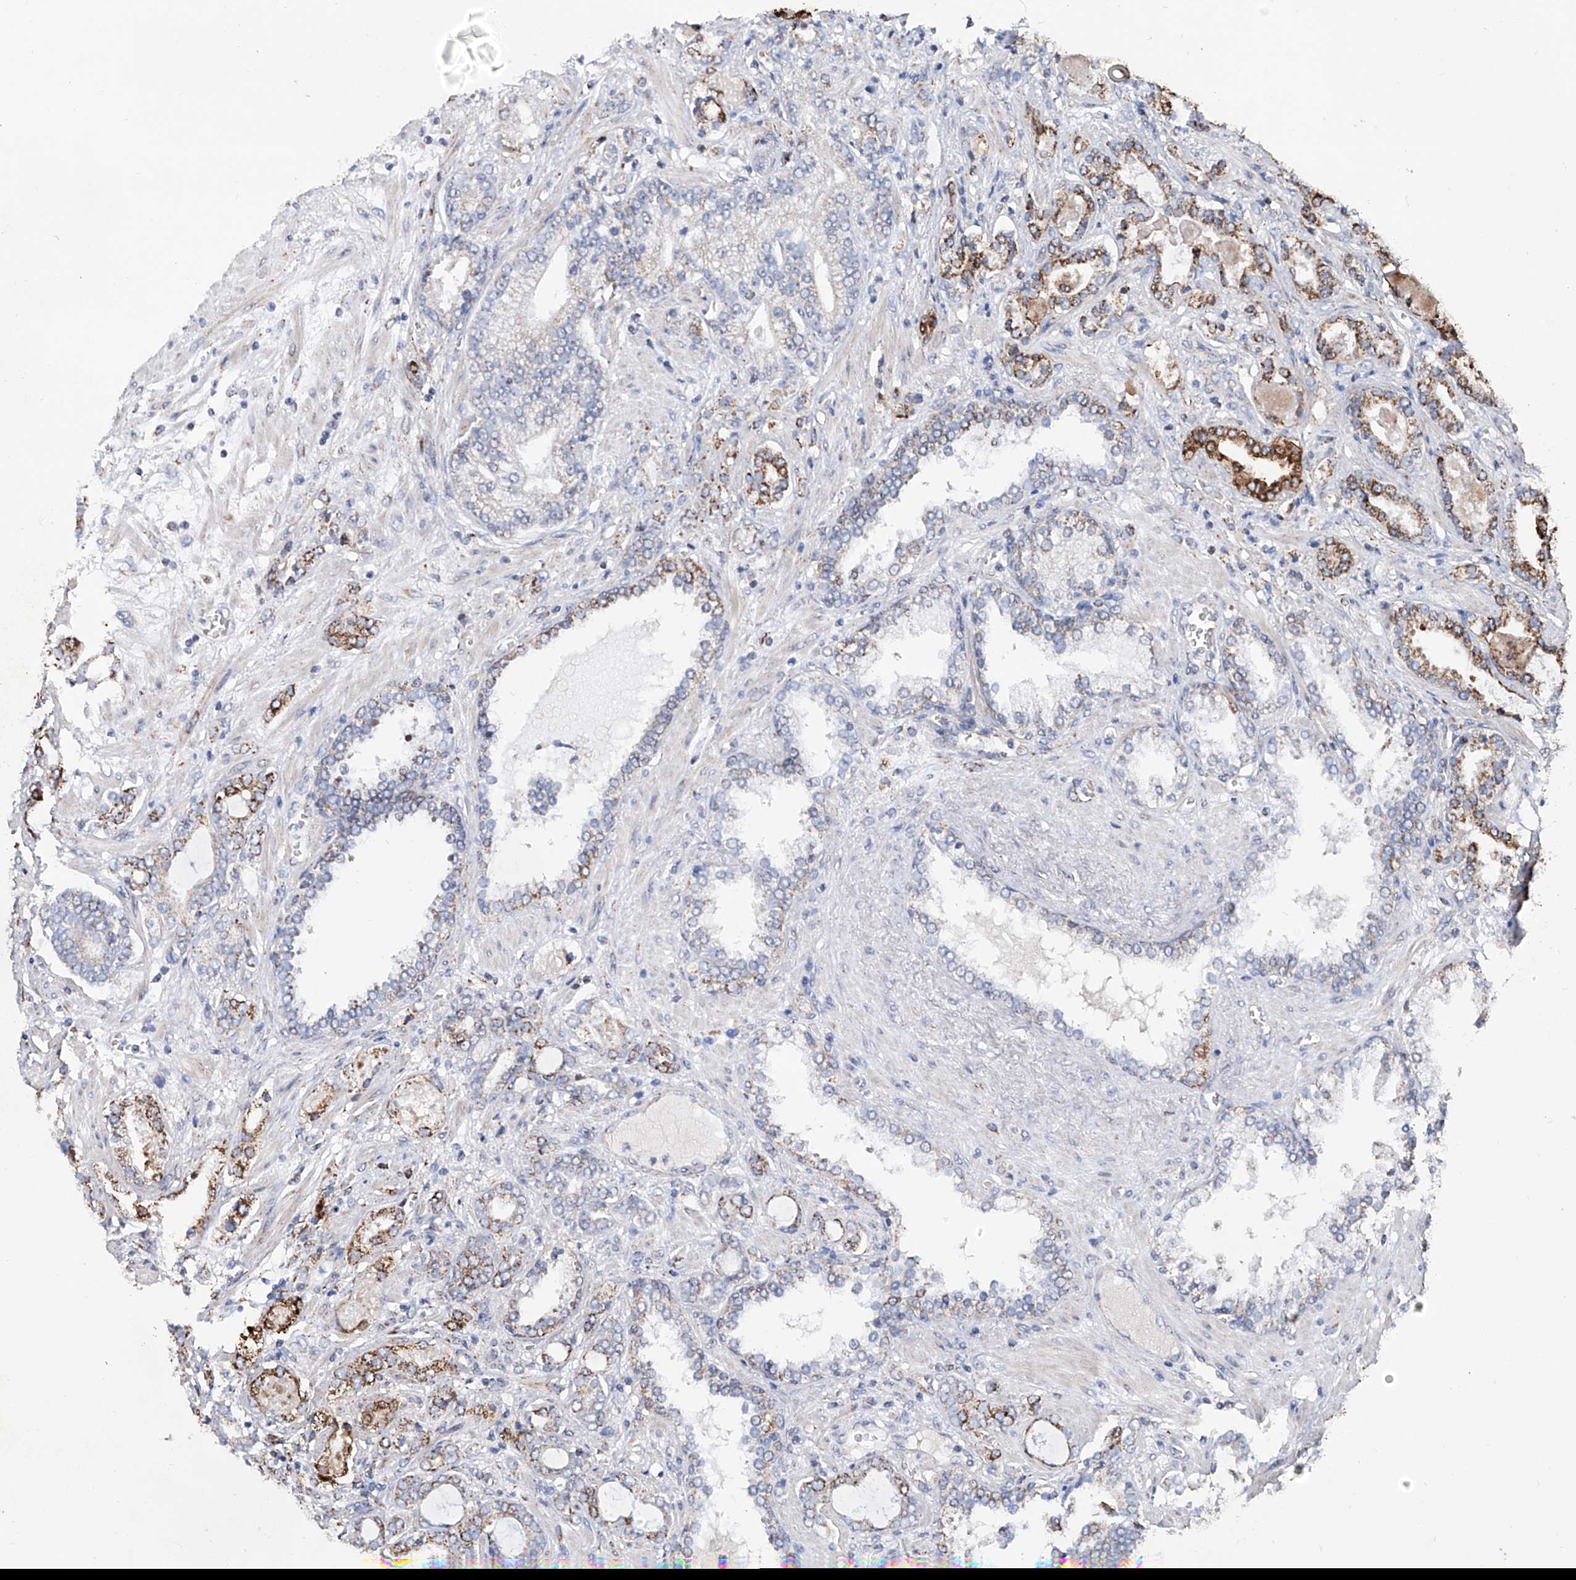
{"staining": {"intensity": "moderate", "quantity": ">75%", "location": "cytoplasmic/membranous"}, "tissue": "prostate cancer", "cell_type": "Tumor cells", "image_type": "cancer", "snomed": [{"axis": "morphology", "description": "Adenocarcinoma, High grade"}, {"axis": "topography", "description": "Prostate and seminal vesicle, NOS"}], "caption": "IHC of adenocarcinoma (high-grade) (prostate) reveals medium levels of moderate cytoplasmic/membranous staining in about >75% of tumor cells.", "gene": "NHS", "patient": {"sex": "male", "age": 67}}